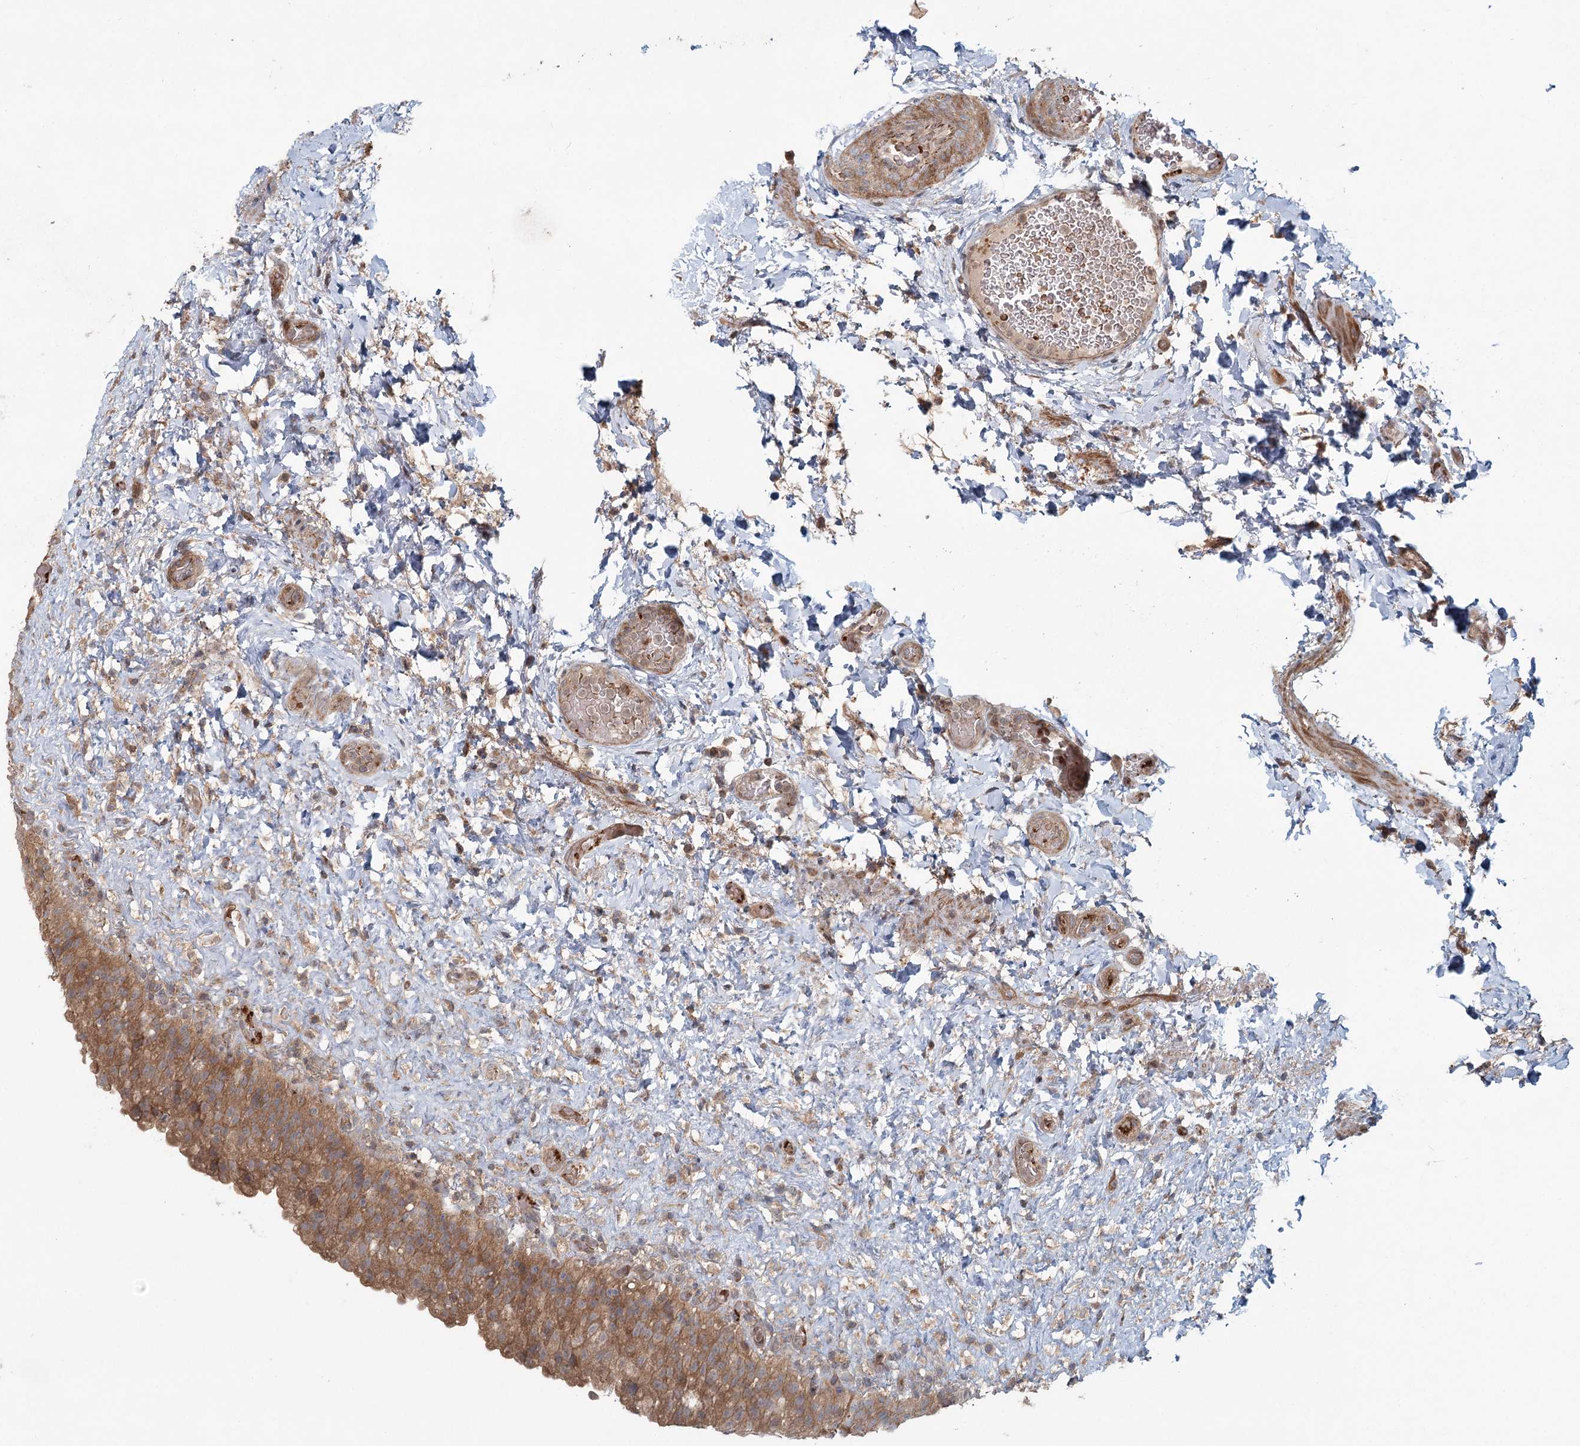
{"staining": {"intensity": "moderate", "quantity": ">75%", "location": "cytoplasmic/membranous"}, "tissue": "urinary bladder", "cell_type": "Urothelial cells", "image_type": "normal", "snomed": [{"axis": "morphology", "description": "Normal tissue, NOS"}, {"axis": "topography", "description": "Urinary bladder"}], "caption": "Urinary bladder stained with immunohistochemistry demonstrates moderate cytoplasmic/membranous positivity in about >75% of urothelial cells. The staining was performed using DAB (3,3'-diaminobenzidine), with brown indicating positive protein expression. Nuclei are stained blue with hematoxylin.", "gene": "ENSG00000273217", "patient": {"sex": "female", "age": 27}}